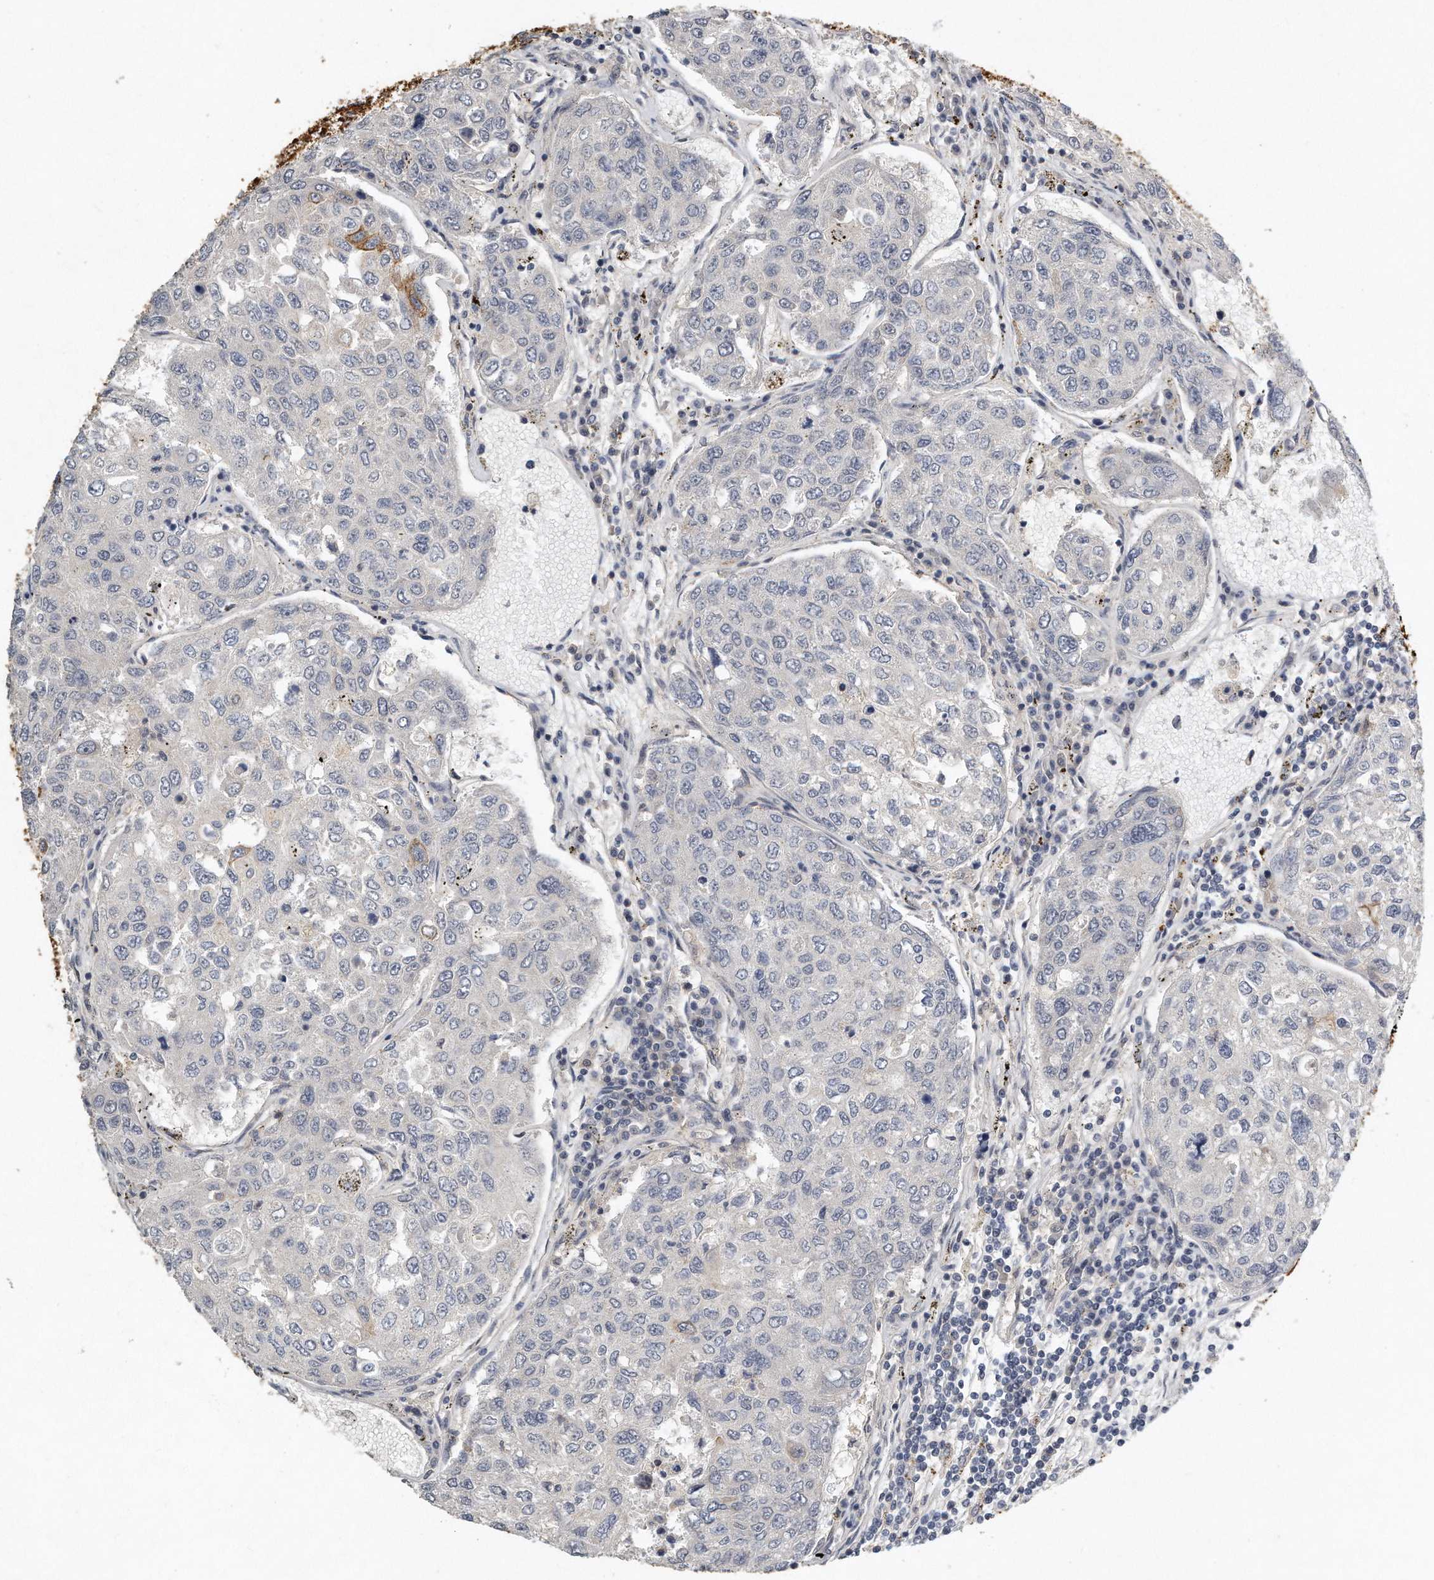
{"staining": {"intensity": "negative", "quantity": "none", "location": "none"}, "tissue": "urothelial cancer", "cell_type": "Tumor cells", "image_type": "cancer", "snomed": [{"axis": "morphology", "description": "Urothelial carcinoma, High grade"}, {"axis": "topography", "description": "Lymph node"}, {"axis": "topography", "description": "Urinary bladder"}], "caption": "Tumor cells are negative for protein expression in human urothelial cancer.", "gene": "CAMK1", "patient": {"sex": "male", "age": 51}}